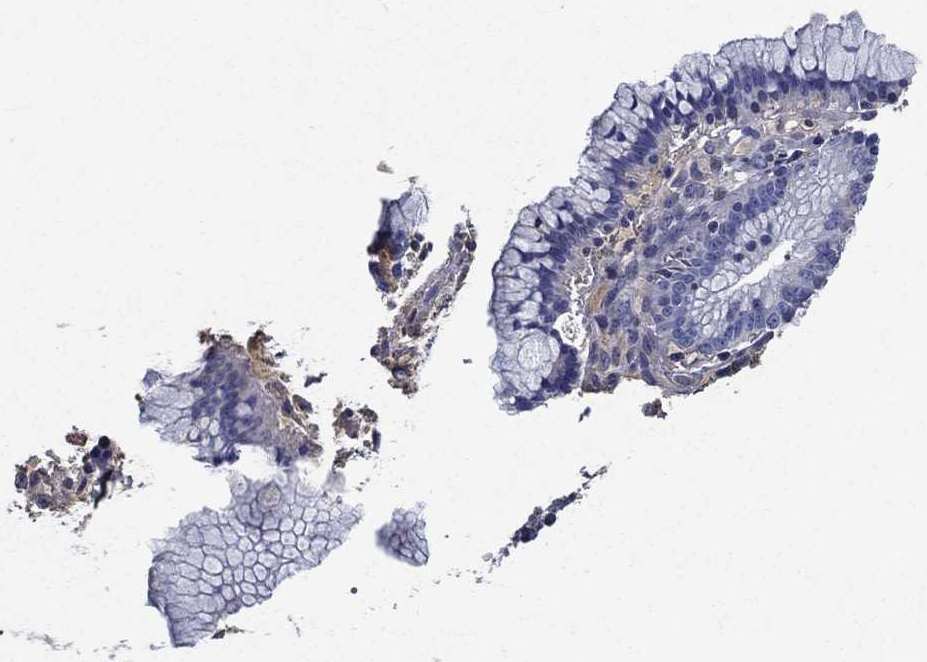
{"staining": {"intensity": "negative", "quantity": "none", "location": "none"}, "tissue": "ovarian cancer", "cell_type": "Tumor cells", "image_type": "cancer", "snomed": [{"axis": "morphology", "description": "Cystadenocarcinoma, mucinous, NOS"}, {"axis": "topography", "description": "Ovary"}], "caption": "Human mucinous cystadenocarcinoma (ovarian) stained for a protein using immunohistochemistry (IHC) shows no expression in tumor cells.", "gene": "TMPRSS11D", "patient": {"sex": "female", "age": 41}}